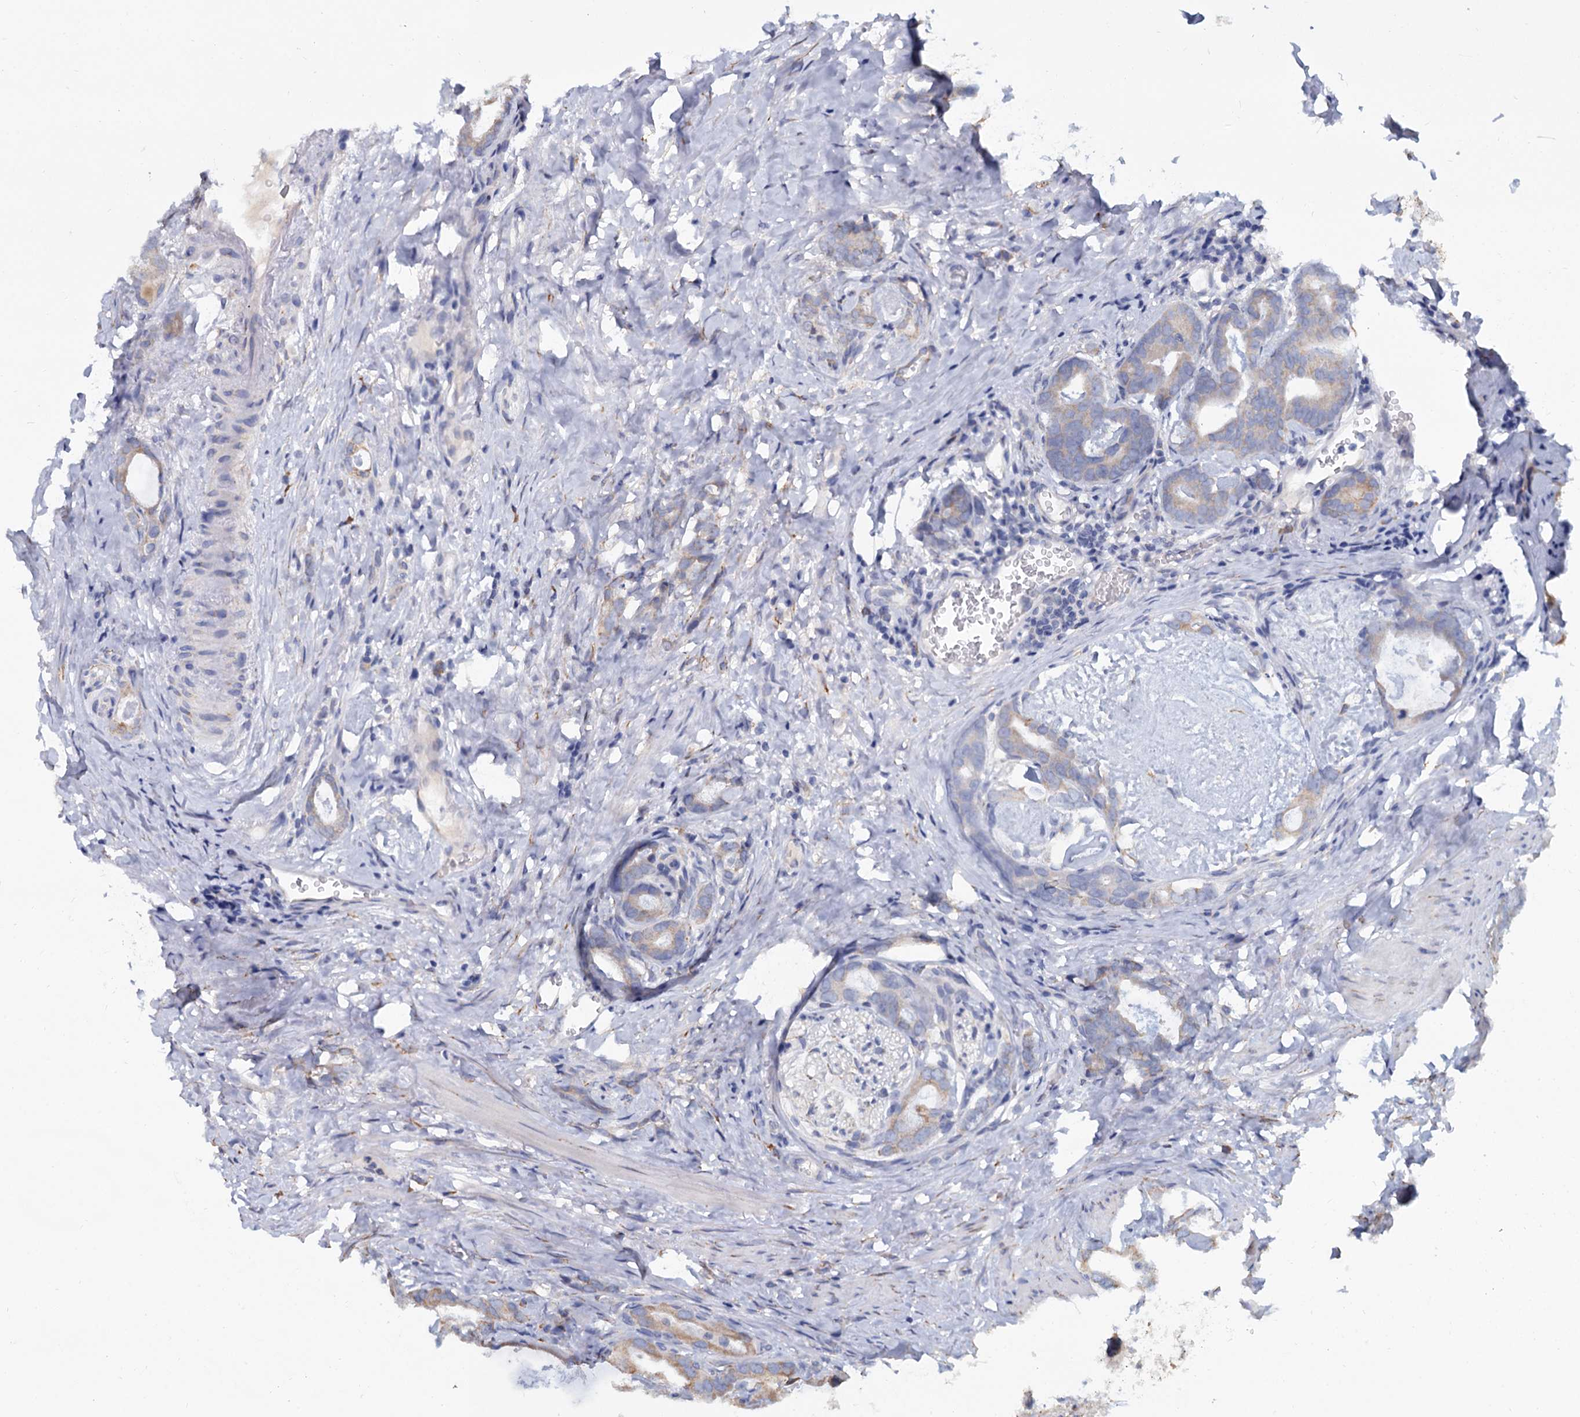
{"staining": {"intensity": "weak", "quantity": "25%-75%", "location": "cytoplasmic/membranous"}, "tissue": "prostate cancer", "cell_type": "Tumor cells", "image_type": "cancer", "snomed": [{"axis": "morphology", "description": "Adenocarcinoma, Low grade"}, {"axis": "topography", "description": "Prostate"}], "caption": "High-magnification brightfield microscopy of adenocarcinoma (low-grade) (prostate) stained with DAB (brown) and counterstained with hematoxylin (blue). tumor cells exhibit weak cytoplasmic/membranous staining is present in about25%-75% of cells. (brown staining indicates protein expression, while blue staining denotes nuclei).", "gene": "LRRC51", "patient": {"sex": "male", "age": 71}}